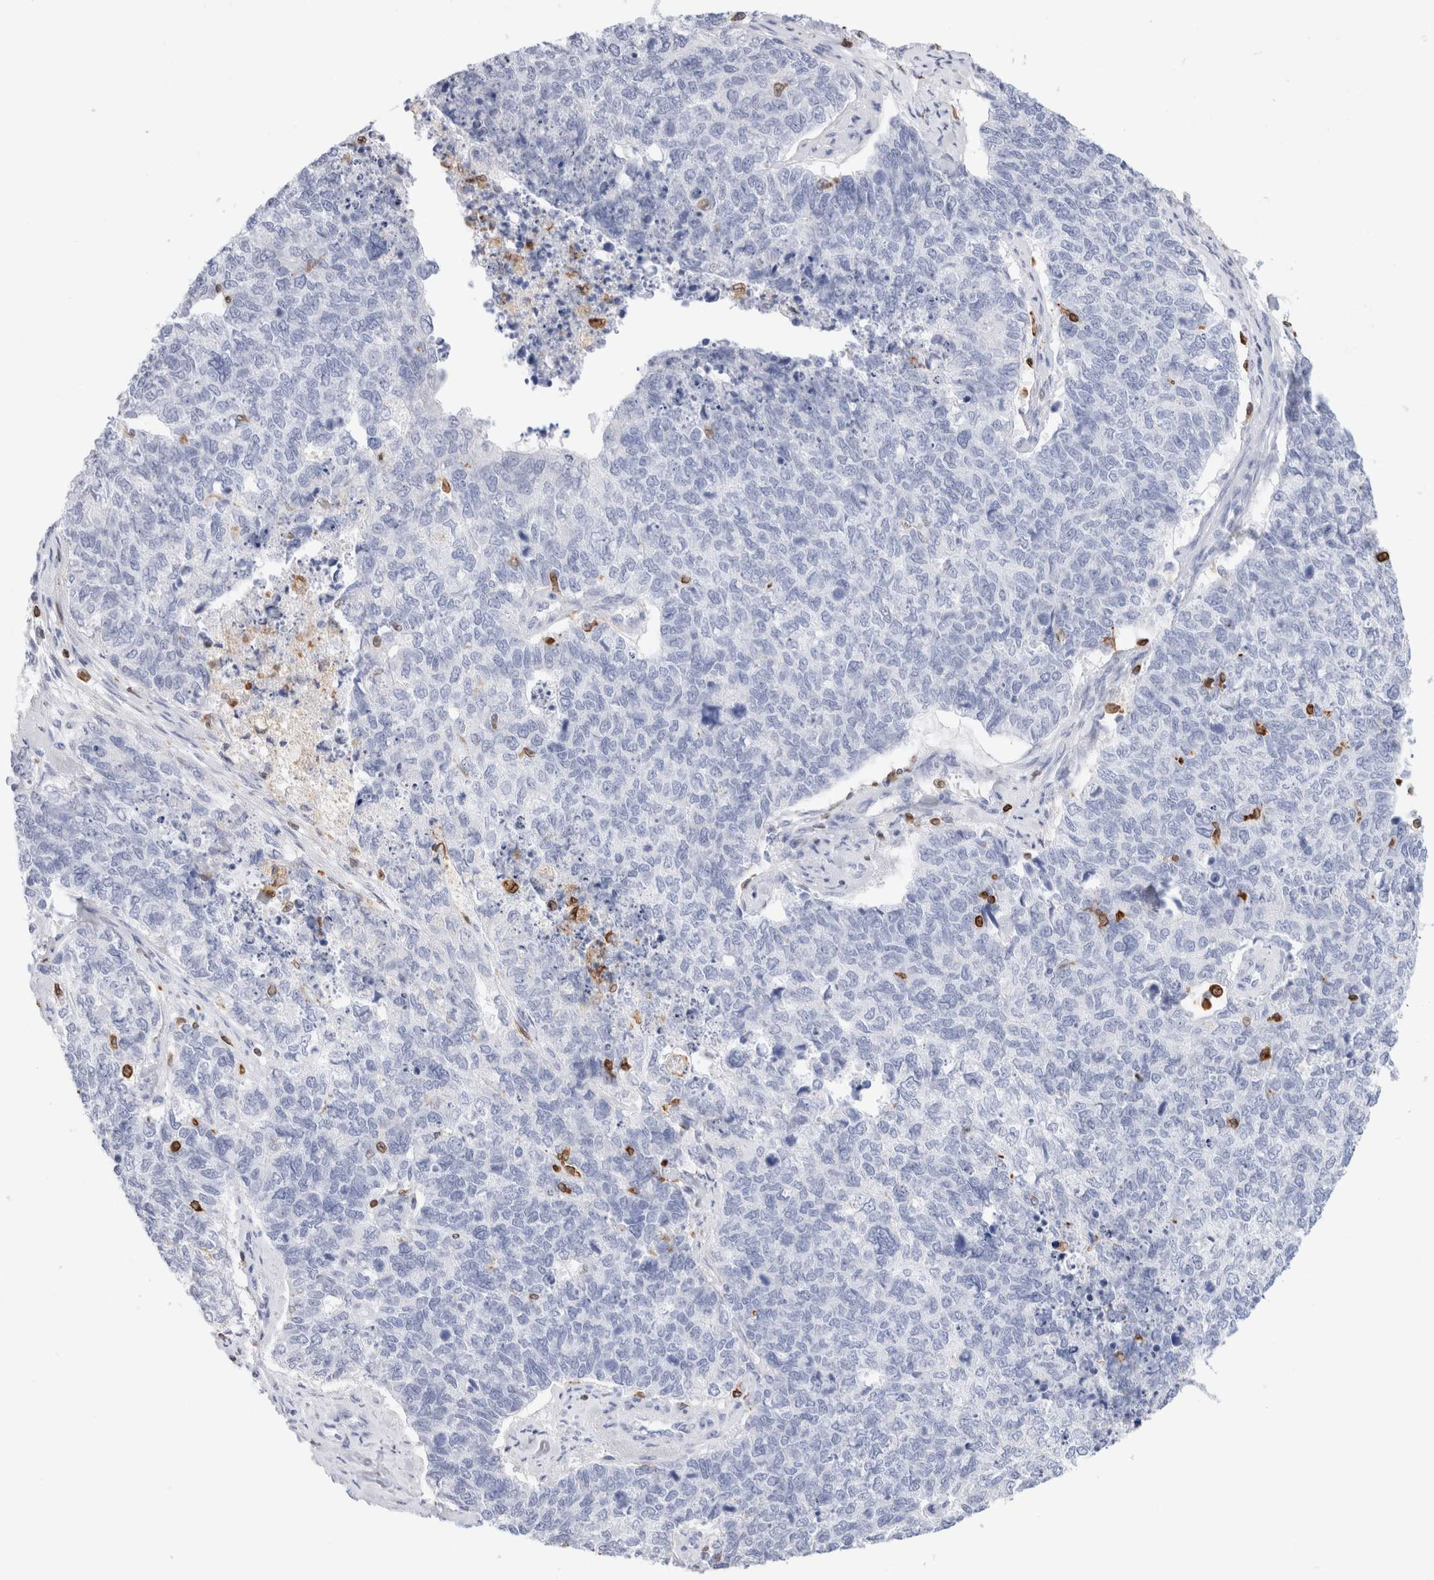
{"staining": {"intensity": "negative", "quantity": "none", "location": "none"}, "tissue": "cervical cancer", "cell_type": "Tumor cells", "image_type": "cancer", "snomed": [{"axis": "morphology", "description": "Squamous cell carcinoma, NOS"}, {"axis": "topography", "description": "Cervix"}], "caption": "This is an IHC micrograph of human cervical squamous cell carcinoma. There is no staining in tumor cells.", "gene": "ALOX5AP", "patient": {"sex": "female", "age": 63}}